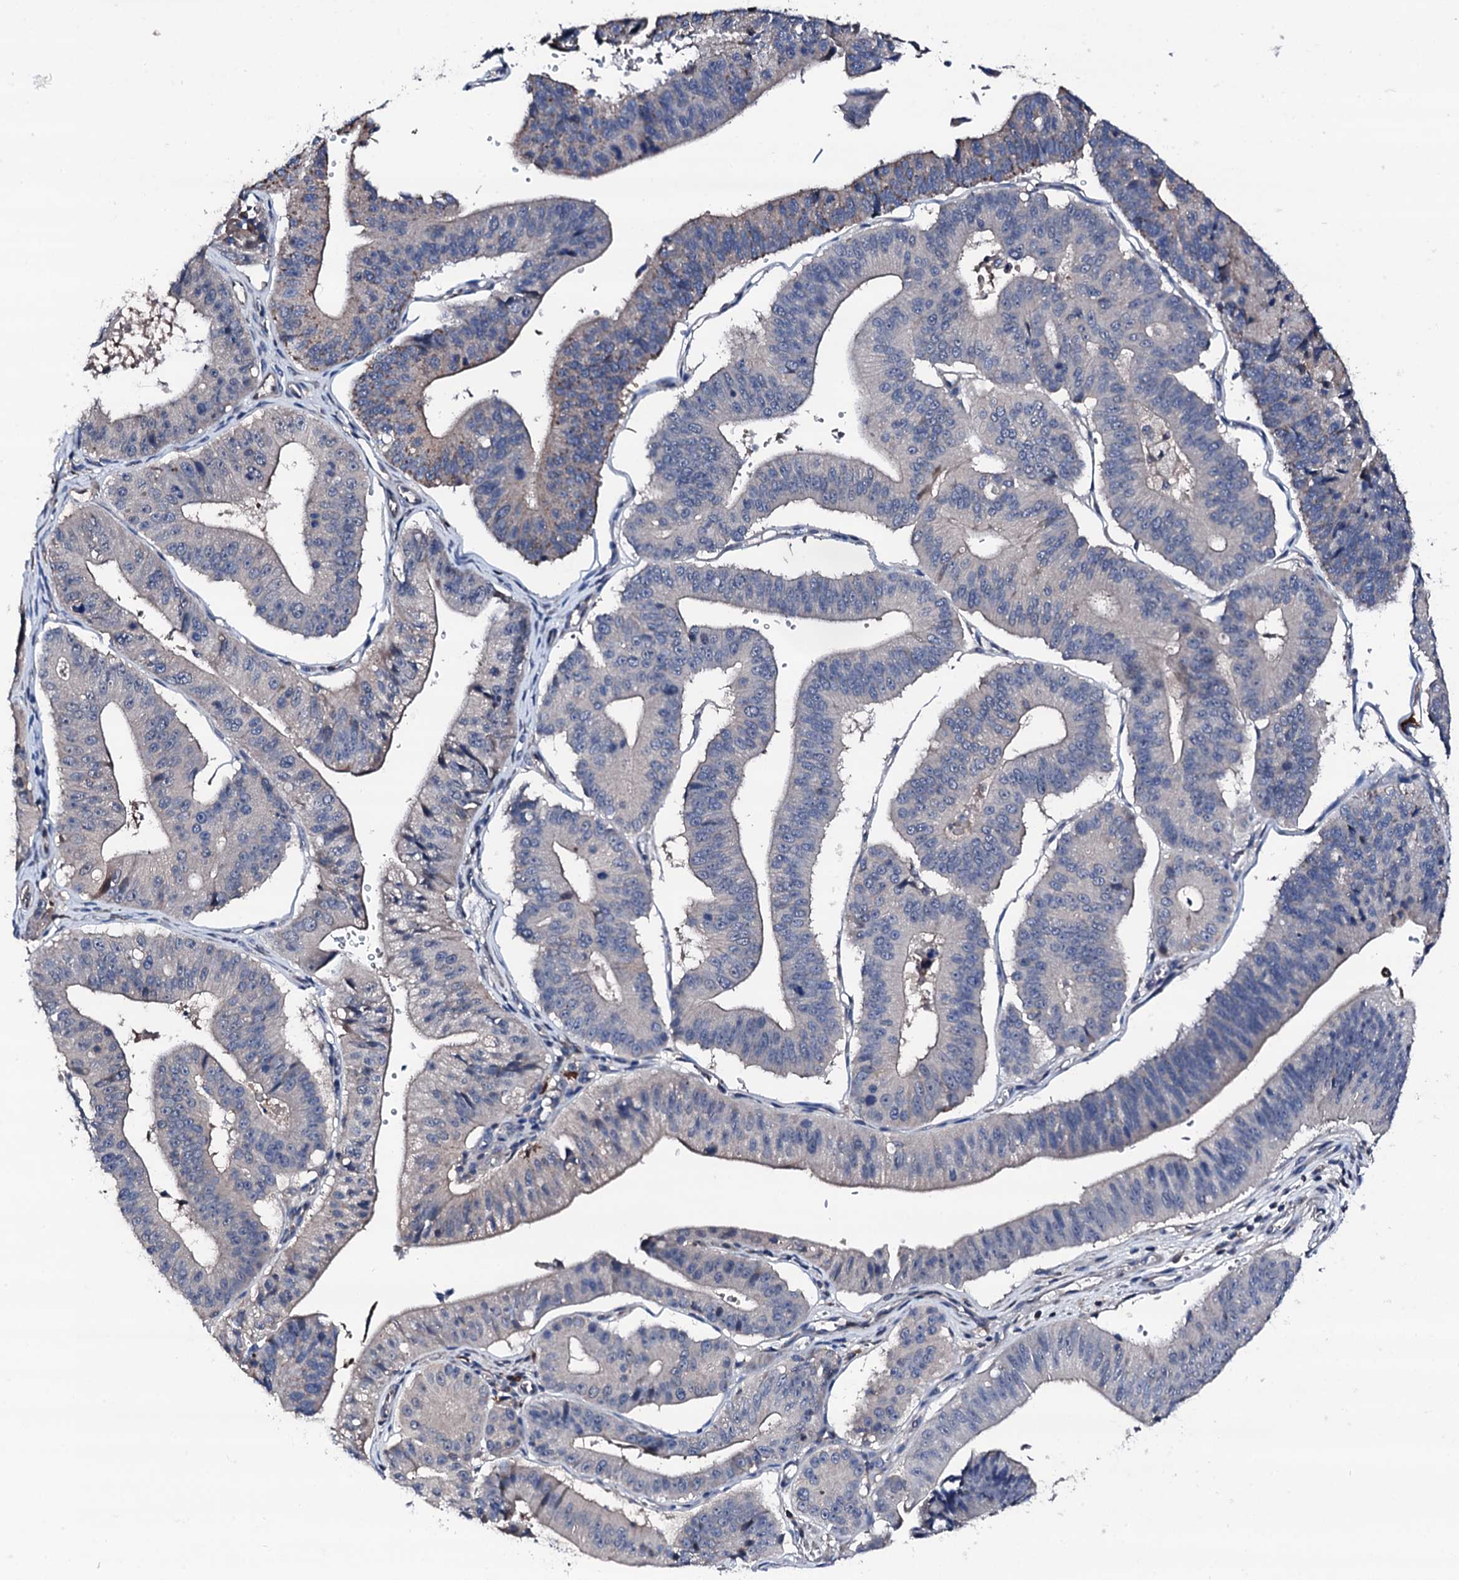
{"staining": {"intensity": "weak", "quantity": "<25%", "location": "cytoplasmic/membranous"}, "tissue": "stomach cancer", "cell_type": "Tumor cells", "image_type": "cancer", "snomed": [{"axis": "morphology", "description": "Adenocarcinoma, NOS"}, {"axis": "topography", "description": "Stomach"}], "caption": "Immunohistochemical staining of human stomach cancer exhibits no significant staining in tumor cells.", "gene": "TRAFD1", "patient": {"sex": "male", "age": 59}}